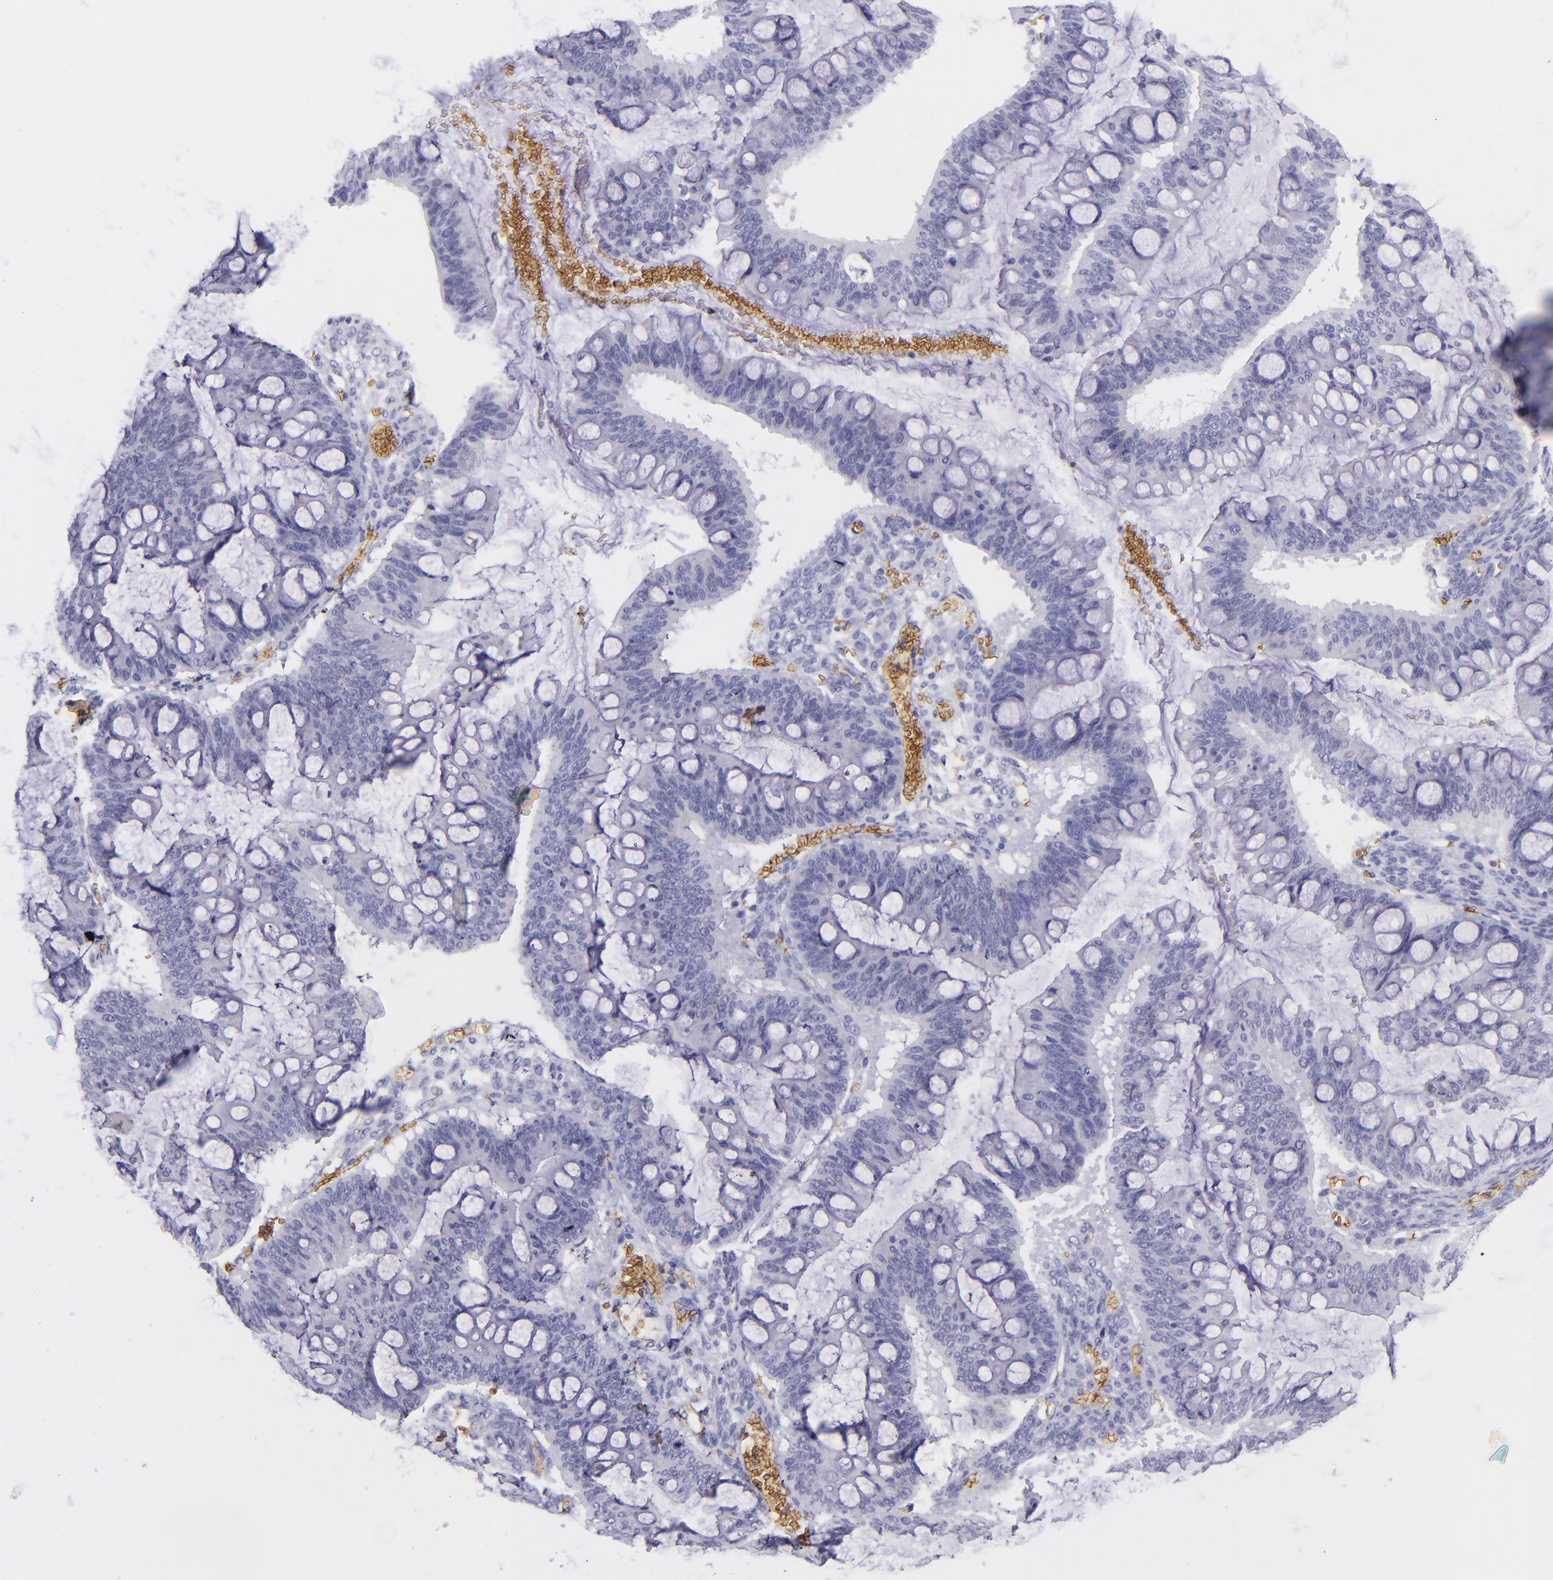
{"staining": {"intensity": "negative", "quantity": "none", "location": "none"}, "tissue": "ovarian cancer", "cell_type": "Tumor cells", "image_type": "cancer", "snomed": [{"axis": "morphology", "description": "Cystadenocarcinoma, mucinous, NOS"}, {"axis": "topography", "description": "Ovary"}], "caption": "A histopathology image of ovarian cancer (mucinous cystadenocarcinoma) stained for a protein displays no brown staining in tumor cells.", "gene": "GYPA", "patient": {"sex": "female", "age": 73}}